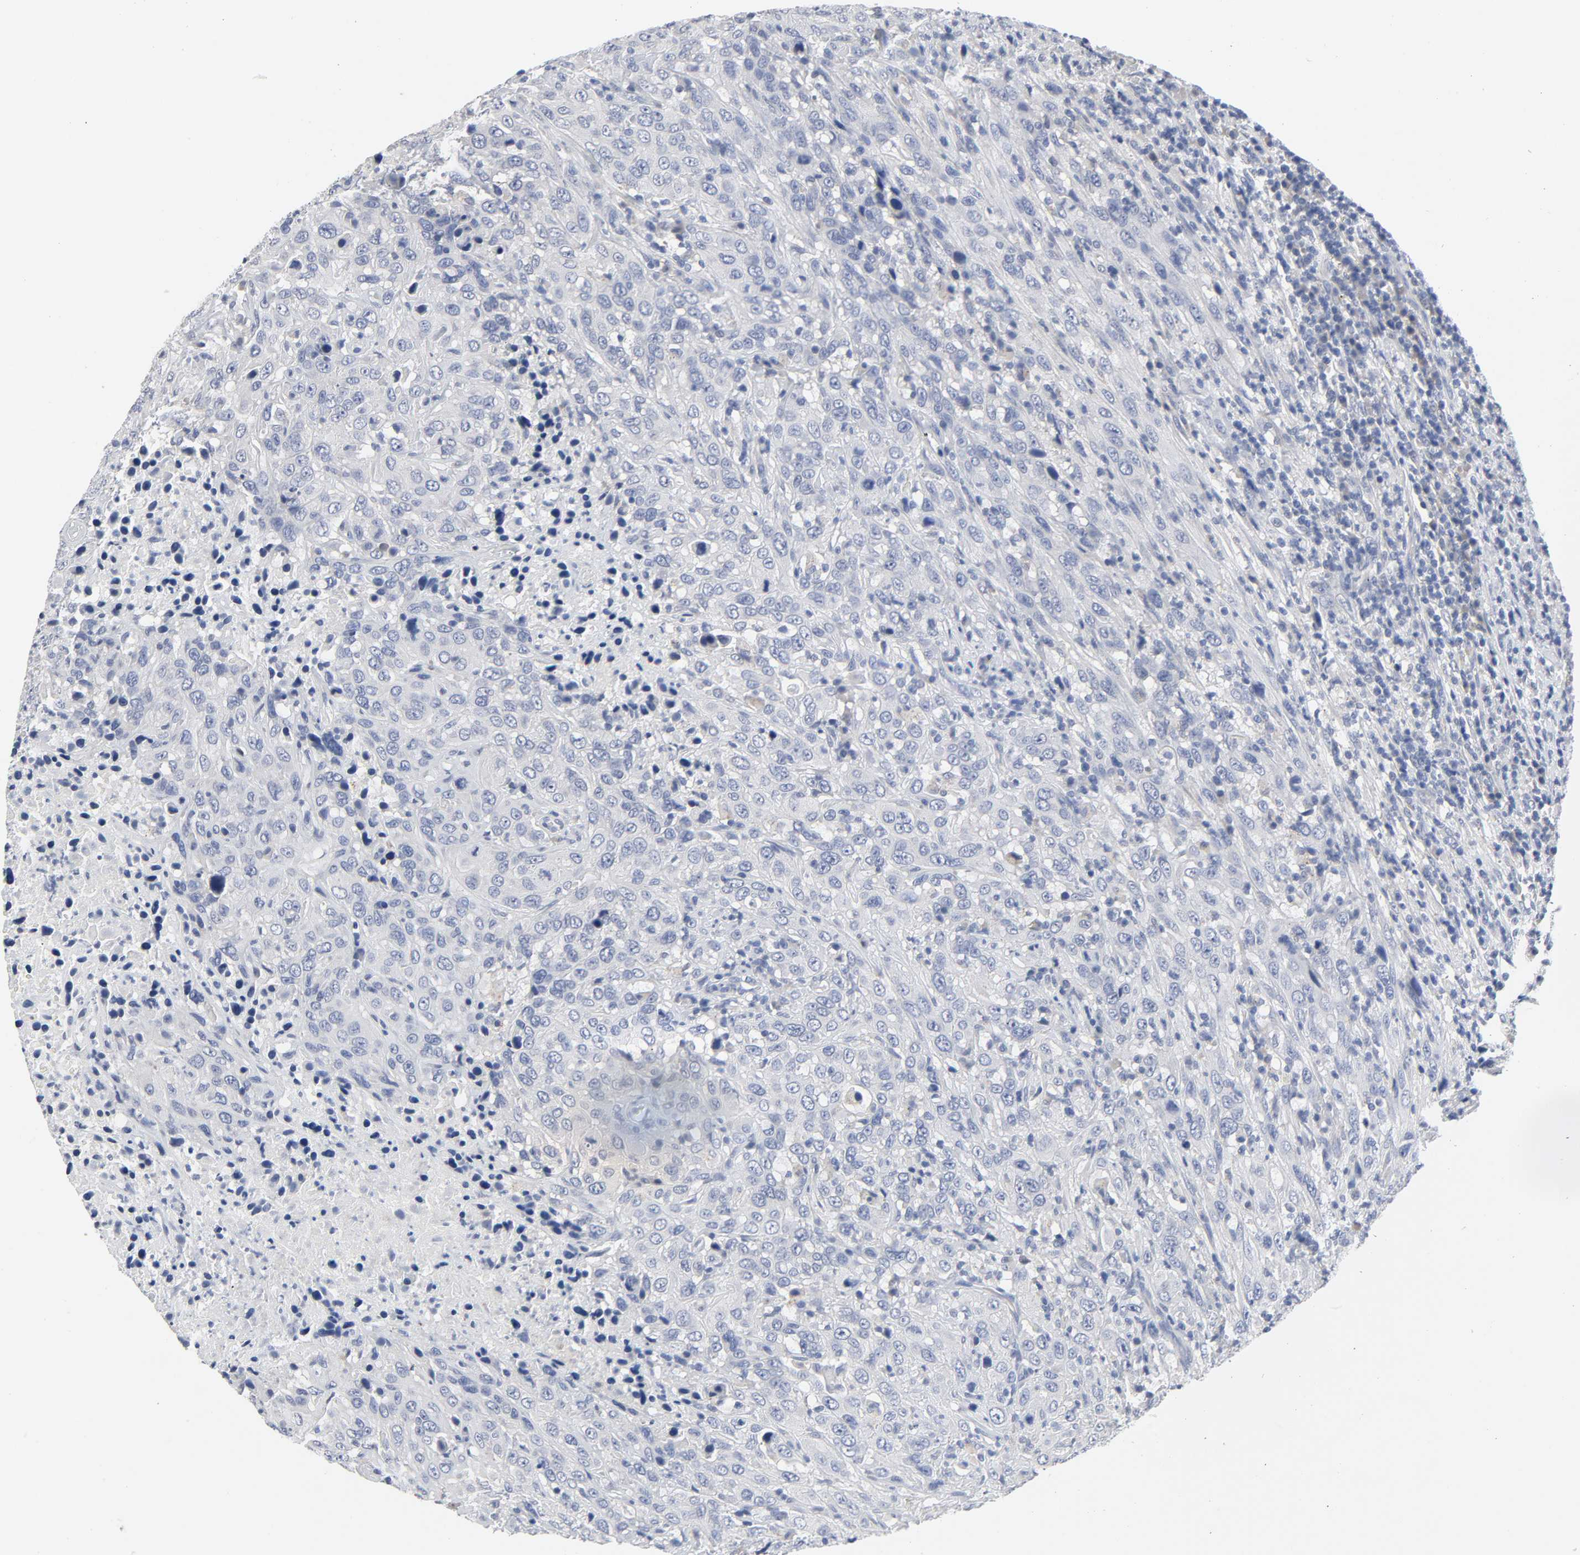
{"staining": {"intensity": "negative", "quantity": "none", "location": "none"}, "tissue": "urothelial cancer", "cell_type": "Tumor cells", "image_type": "cancer", "snomed": [{"axis": "morphology", "description": "Urothelial carcinoma, High grade"}, {"axis": "topography", "description": "Urinary bladder"}], "caption": "Urothelial cancer was stained to show a protein in brown. There is no significant positivity in tumor cells.", "gene": "SALL2", "patient": {"sex": "male", "age": 61}}